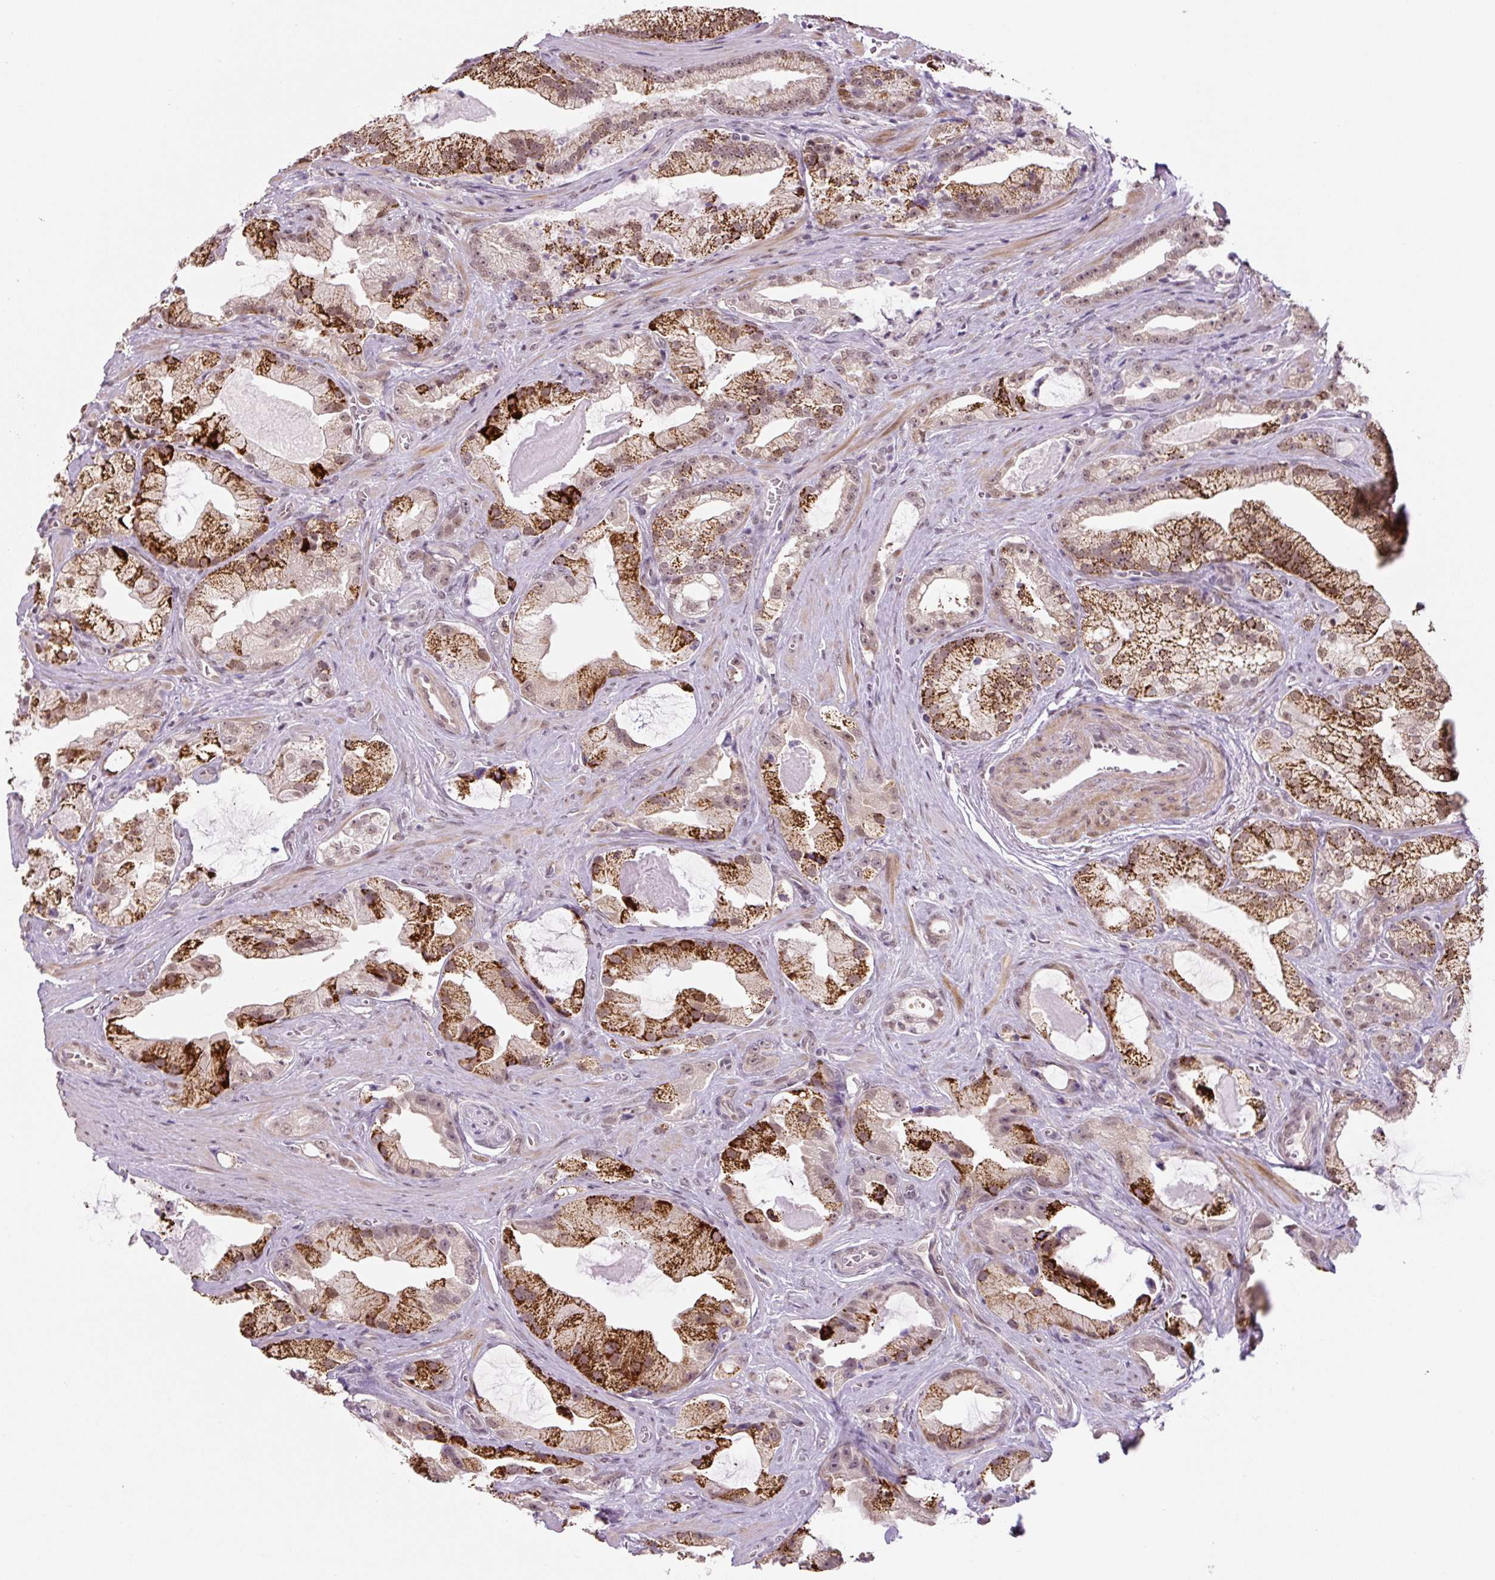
{"staining": {"intensity": "moderate", "quantity": "25%-75%", "location": "cytoplasmic/membranous,nuclear"}, "tissue": "prostate cancer", "cell_type": "Tumor cells", "image_type": "cancer", "snomed": [{"axis": "morphology", "description": "Adenocarcinoma, High grade"}, {"axis": "topography", "description": "Prostate"}], "caption": "This is an image of IHC staining of adenocarcinoma (high-grade) (prostate), which shows moderate staining in the cytoplasmic/membranous and nuclear of tumor cells.", "gene": "TCFL5", "patient": {"sex": "male", "age": 68}}